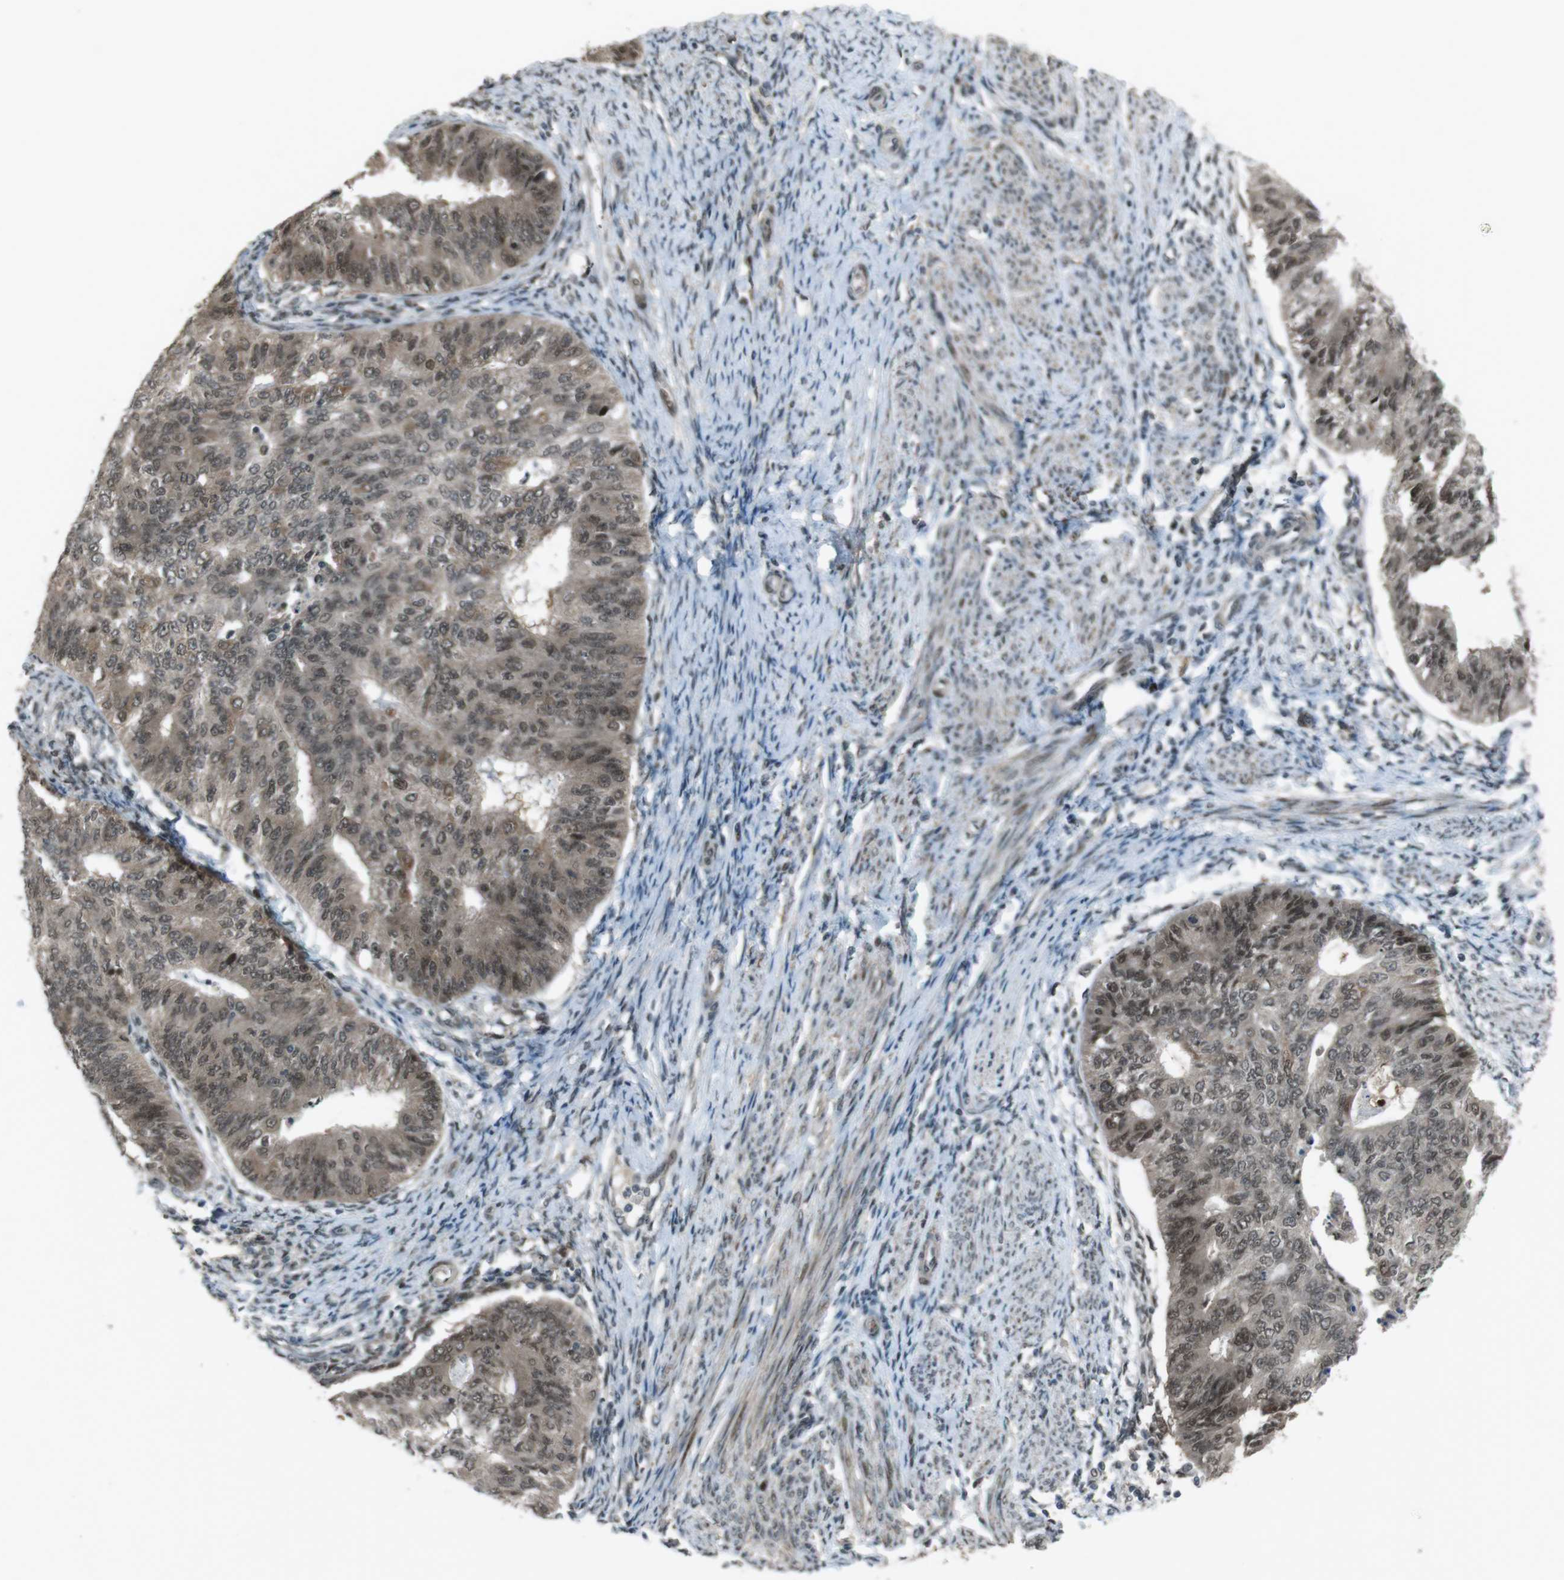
{"staining": {"intensity": "weak", "quantity": ">75%", "location": "cytoplasmic/membranous,nuclear"}, "tissue": "endometrial cancer", "cell_type": "Tumor cells", "image_type": "cancer", "snomed": [{"axis": "morphology", "description": "Adenocarcinoma, NOS"}, {"axis": "topography", "description": "Endometrium"}], "caption": "Tumor cells show weak cytoplasmic/membranous and nuclear positivity in about >75% of cells in endometrial cancer (adenocarcinoma).", "gene": "SLITRK5", "patient": {"sex": "female", "age": 32}}